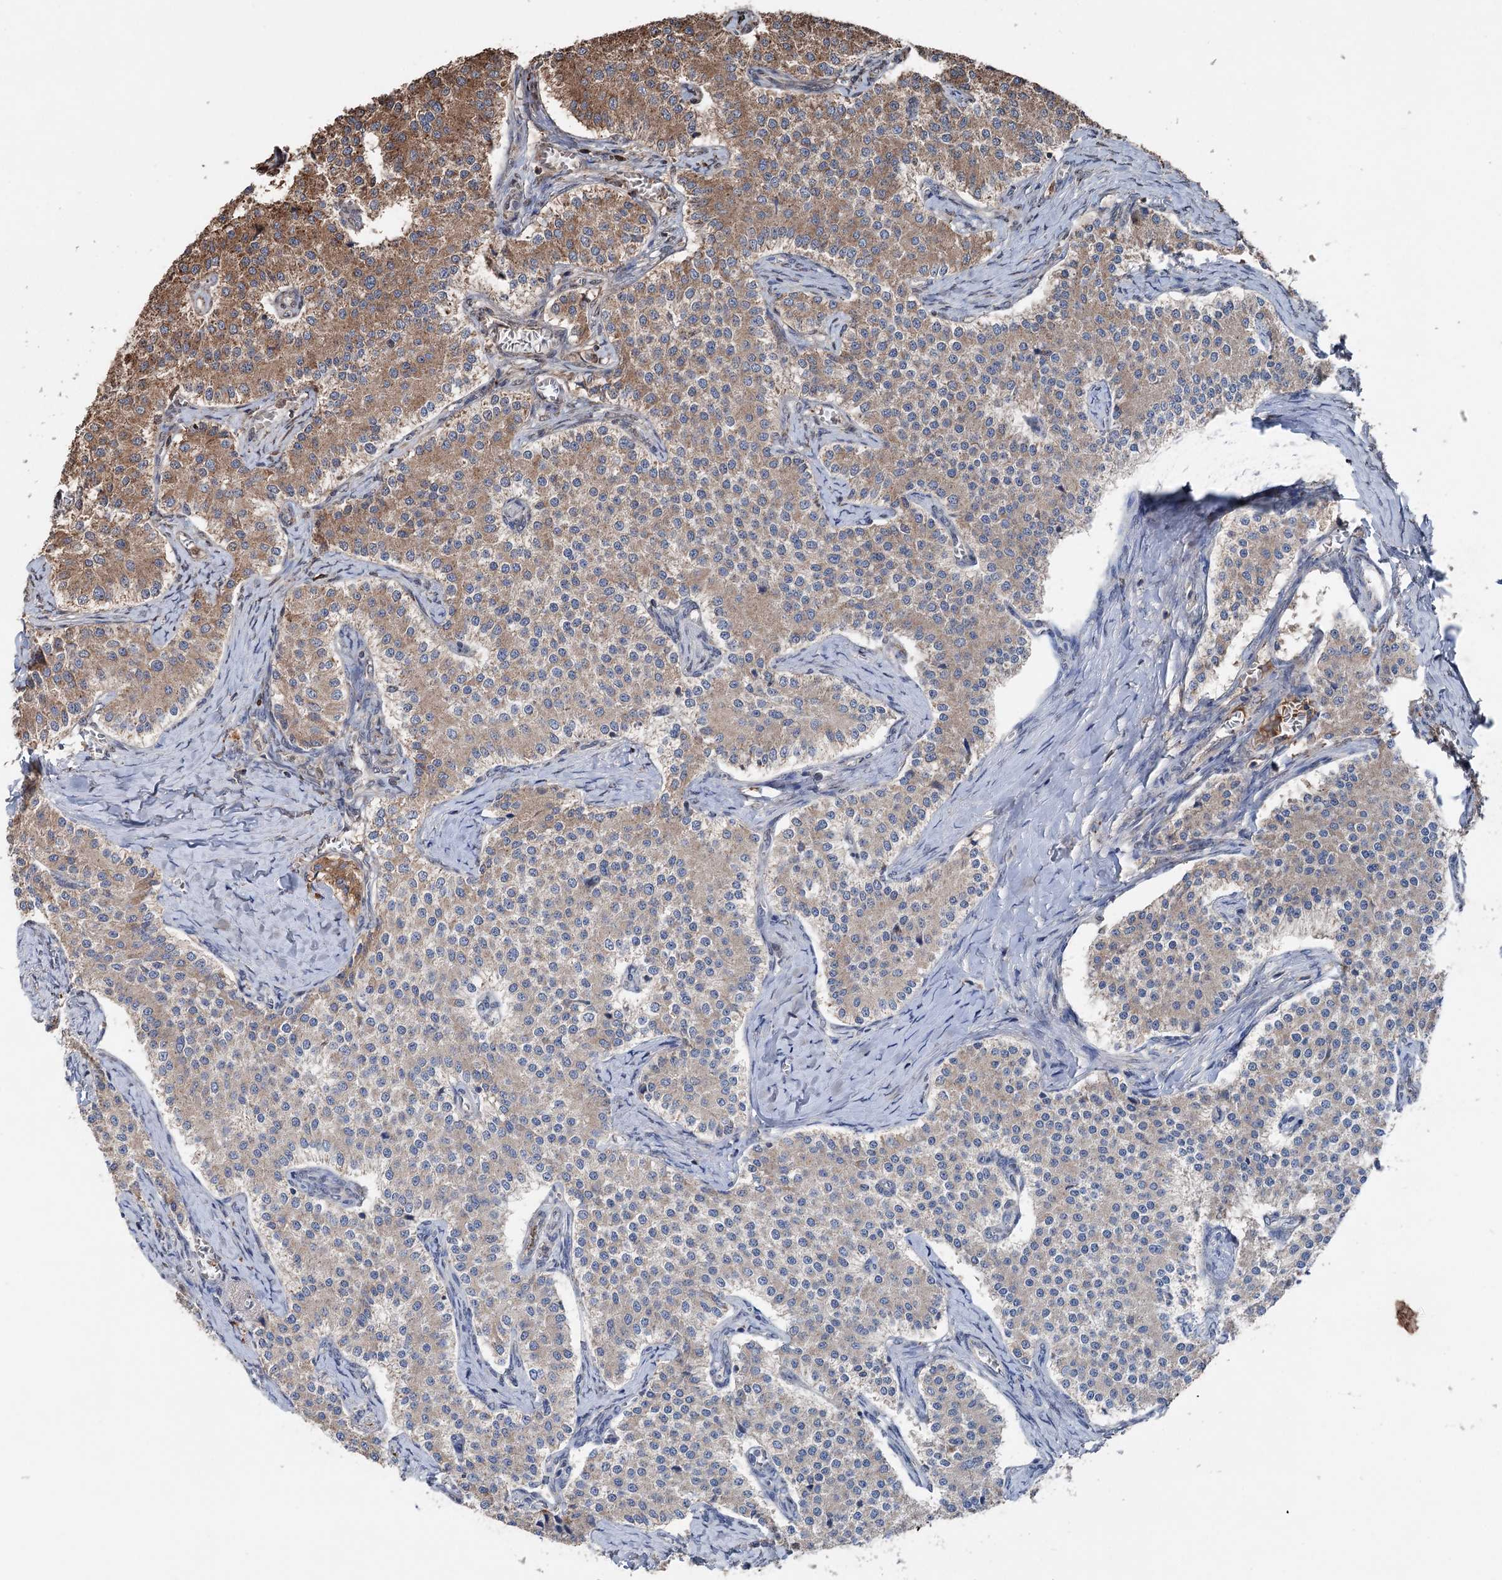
{"staining": {"intensity": "moderate", "quantity": "25%-75%", "location": "cytoplasmic/membranous"}, "tissue": "carcinoid", "cell_type": "Tumor cells", "image_type": "cancer", "snomed": [{"axis": "morphology", "description": "Carcinoid, malignant, NOS"}, {"axis": "topography", "description": "Colon"}], "caption": "Carcinoid tissue reveals moderate cytoplasmic/membranous positivity in about 25%-75% of tumor cells", "gene": "ARL13A", "patient": {"sex": "female", "age": 52}}